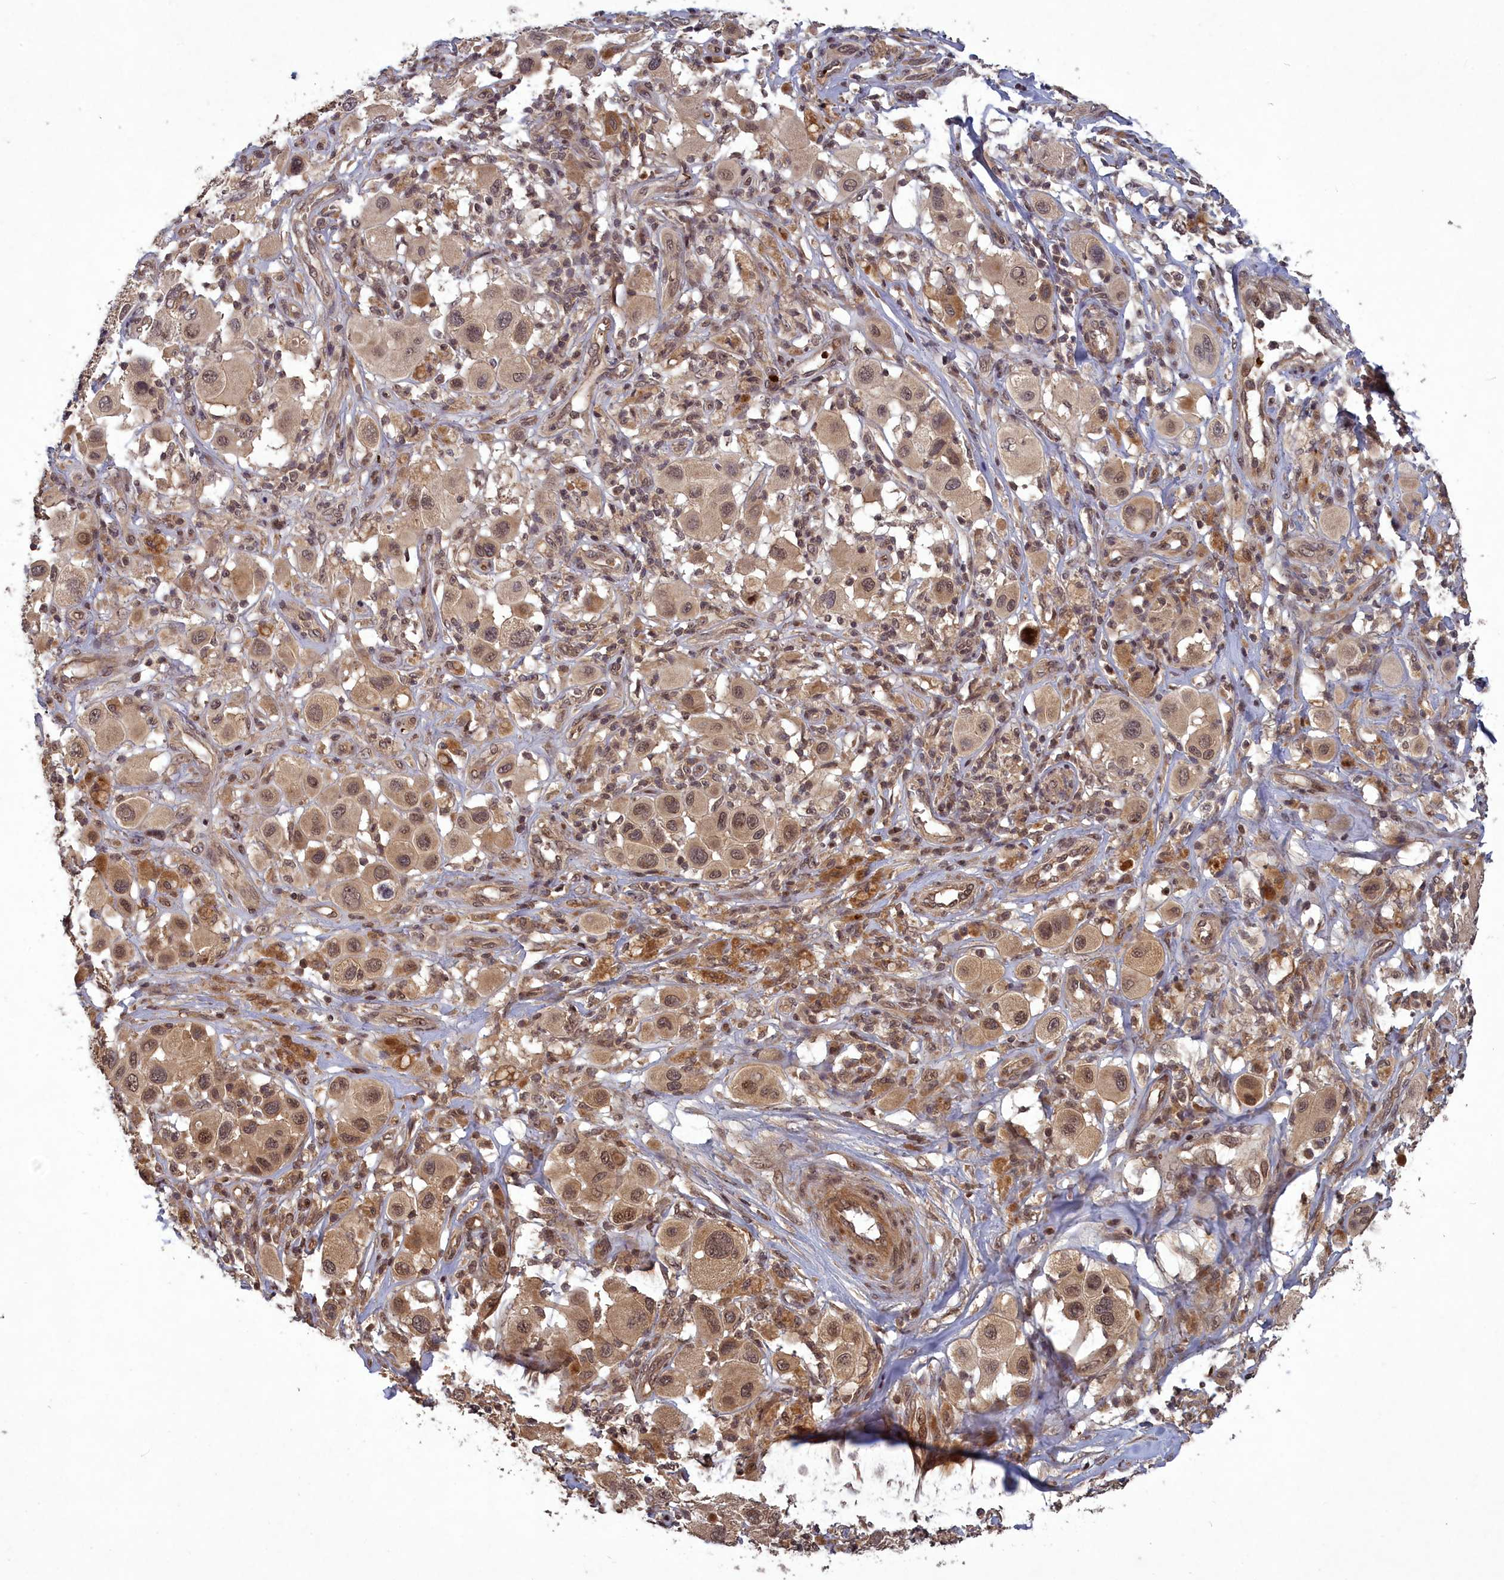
{"staining": {"intensity": "moderate", "quantity": ">75%", "location": "cytoplasmic/membranous,nuclear"}, "tissue": "melanoma", "cell_type": "Tumor cells", "image_type": "cancer", "snomed": [{"axis": "morphology", "description": "Malignant melanoma, Metastatic site"}, {"axis": "topography", "description": "Skin"}], "caption": "Moderate cytoplasmic/membranous and nuclear staining is present in approximately >75% of tumor cells in malignant melanoma (metastatic site). The staining was performed using DAB to visualize the protein expression in brown, while the nuclei were stained in blue with hematoxylin (Magnification: 20x).", "gene": "SRMS", "patient": {"sex": "male", "age": 41}}